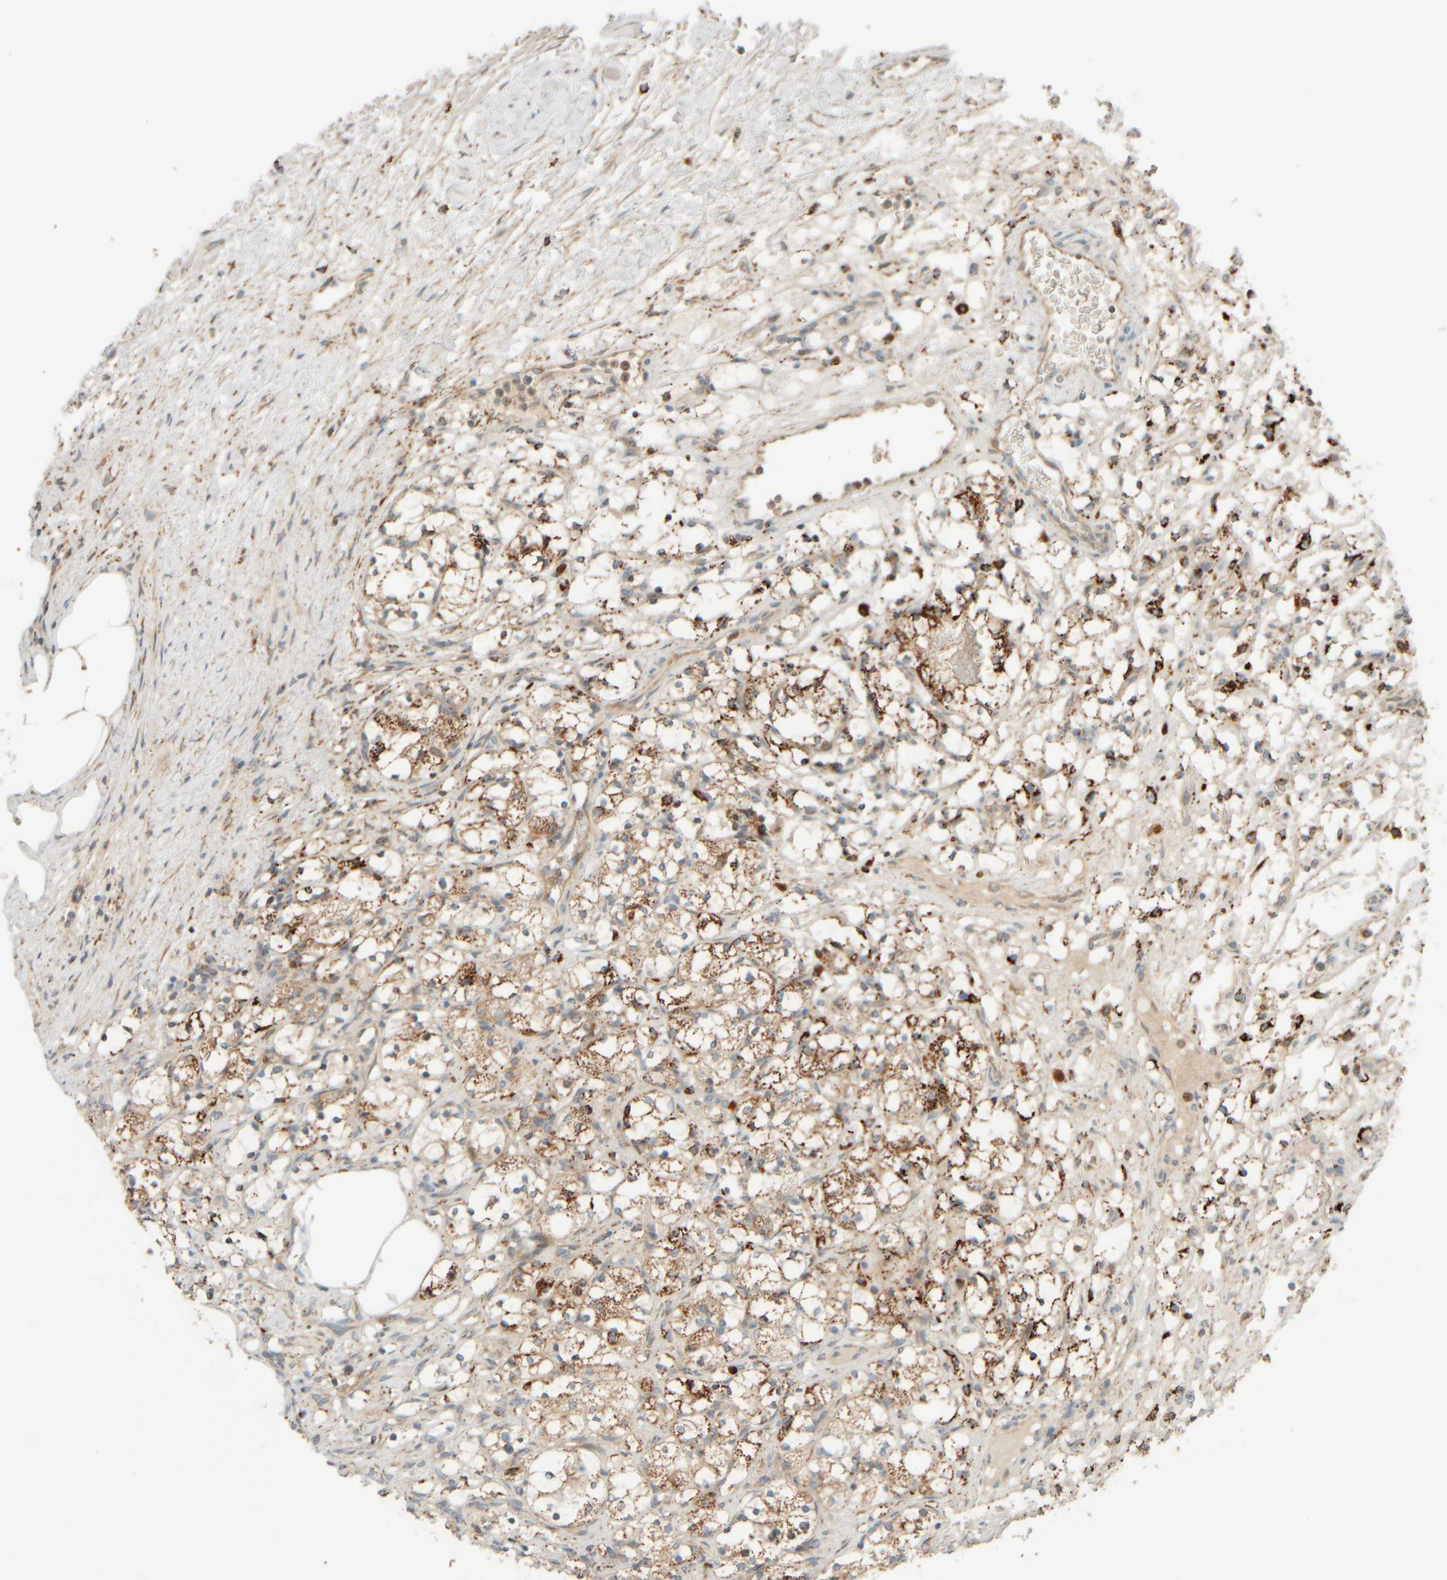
{"staining": {"intensity": "moderate", "quantity": "25%-75%", "location": "cytoplasmic/membranous"}, "tissue": "renal cancer", "cell_type": "Tumor cells", "image_type": "cancer", "snomed": [{"axis": "morphology", "description": "Adenocarcinoma, NOS"}, {"axis": "topography", "description": "Kidney"}], "caption": "A photomicrograph showing moderate cytoplasmic/membranous staining in approximately 25%-75% of tumor cells in adenocarcinoma (renal), as visualized by brown immunohistochemical staining.", "gene": "SPAG5", "patient": {"sex": "female", "age": 69}}